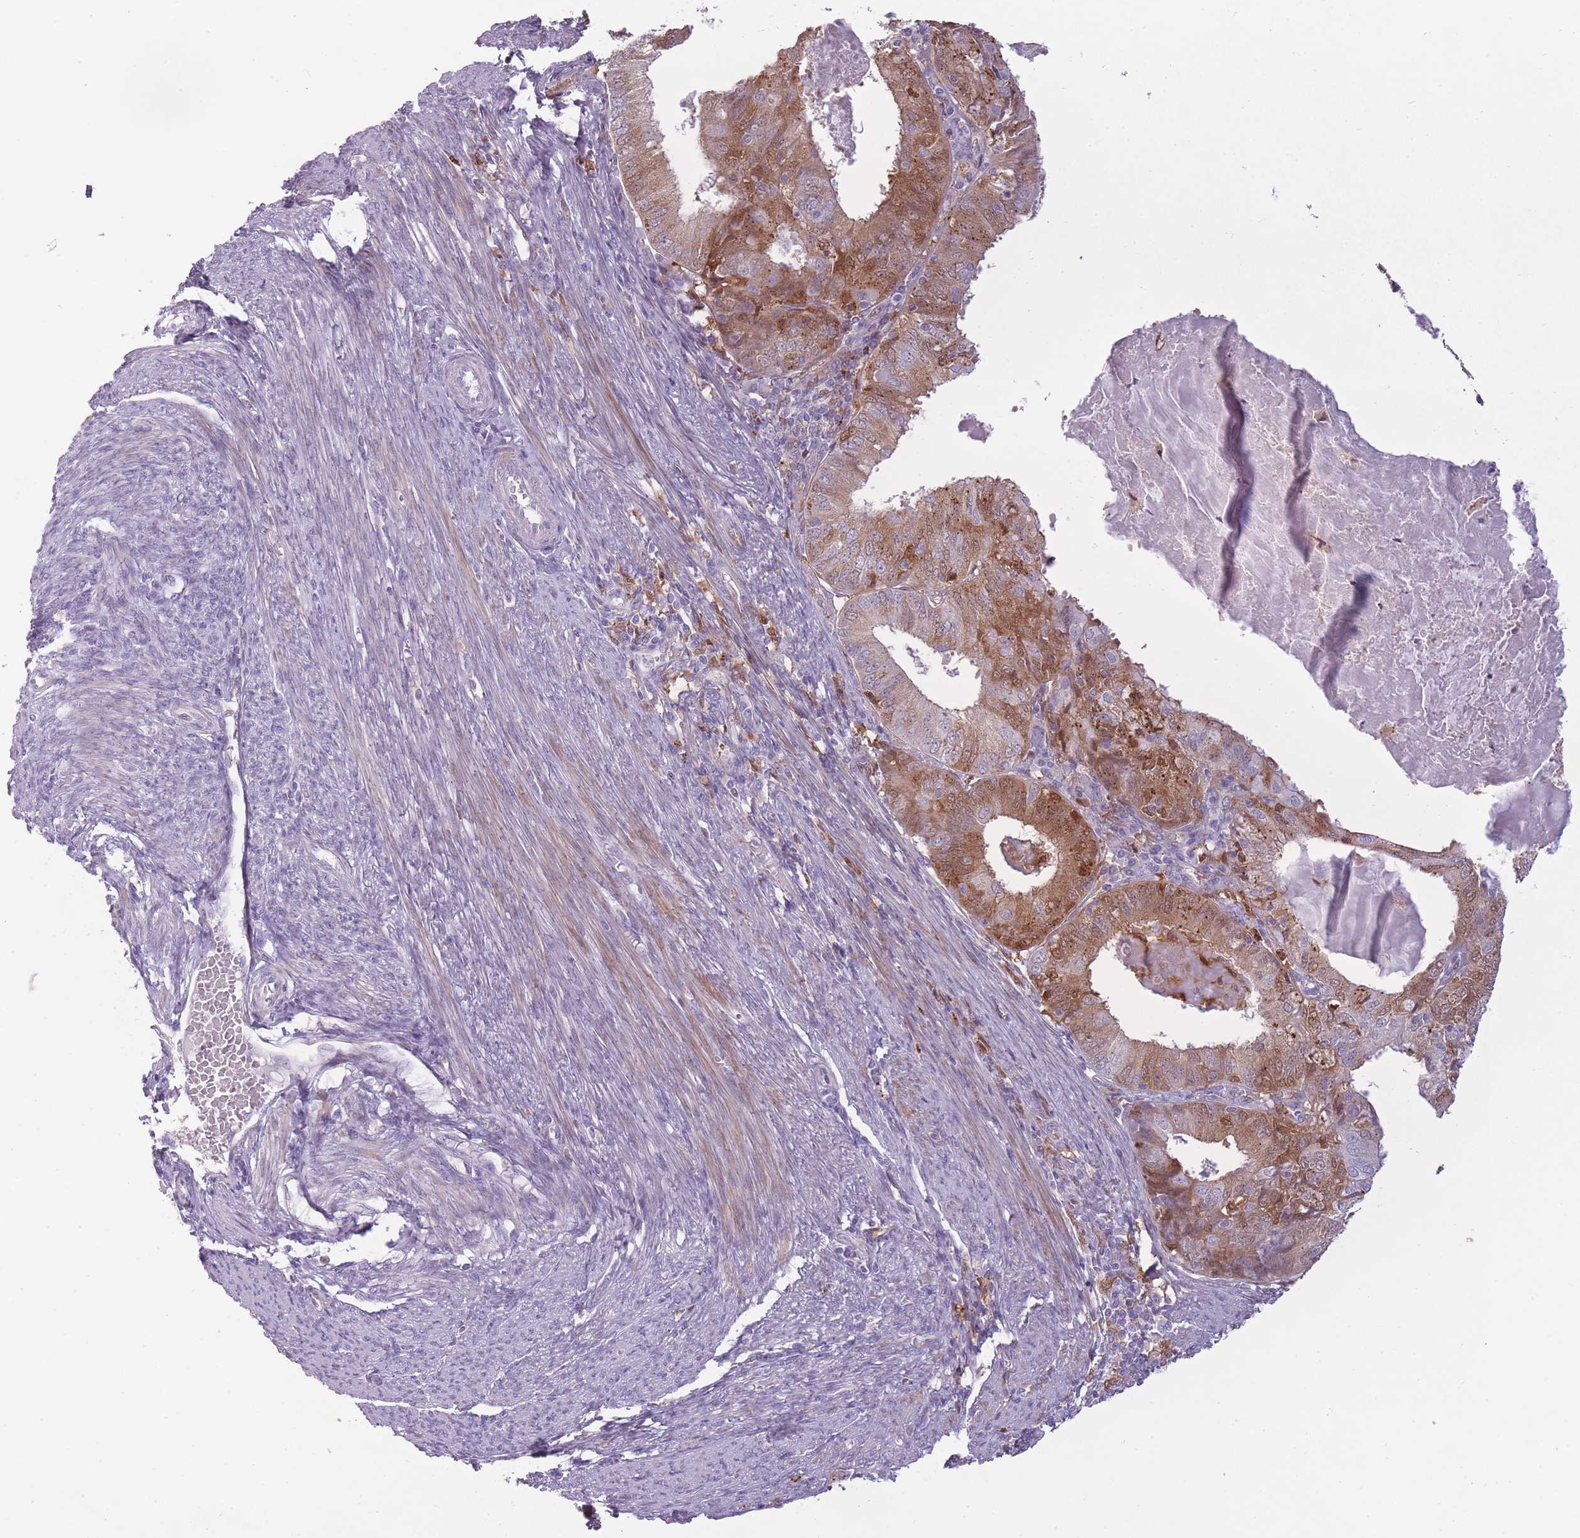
{"staining": {"intensity": "moderate", "quantity": ">75%", "location": "cytoplasmic/membranous,nuclear"}, "tissue": "endometrial cancer", "cell_type": "Tumor cells", "image_type": "cancer", "snomed": [{"axis": "morphology", "description": "Adenocarcinoma, NOS"}, {"axis": "topography", "description": "Endometrium"}], "caption": "This photomicrograph displays immunohistochemistry staining of endometrial adenocarcinoma, with medium moderate cytoplasmic/membranous and nuclear positivity in about >75% of tumor cells.", "gene": "LGALS9", "patient": {"sex": "female", "age": 57}}